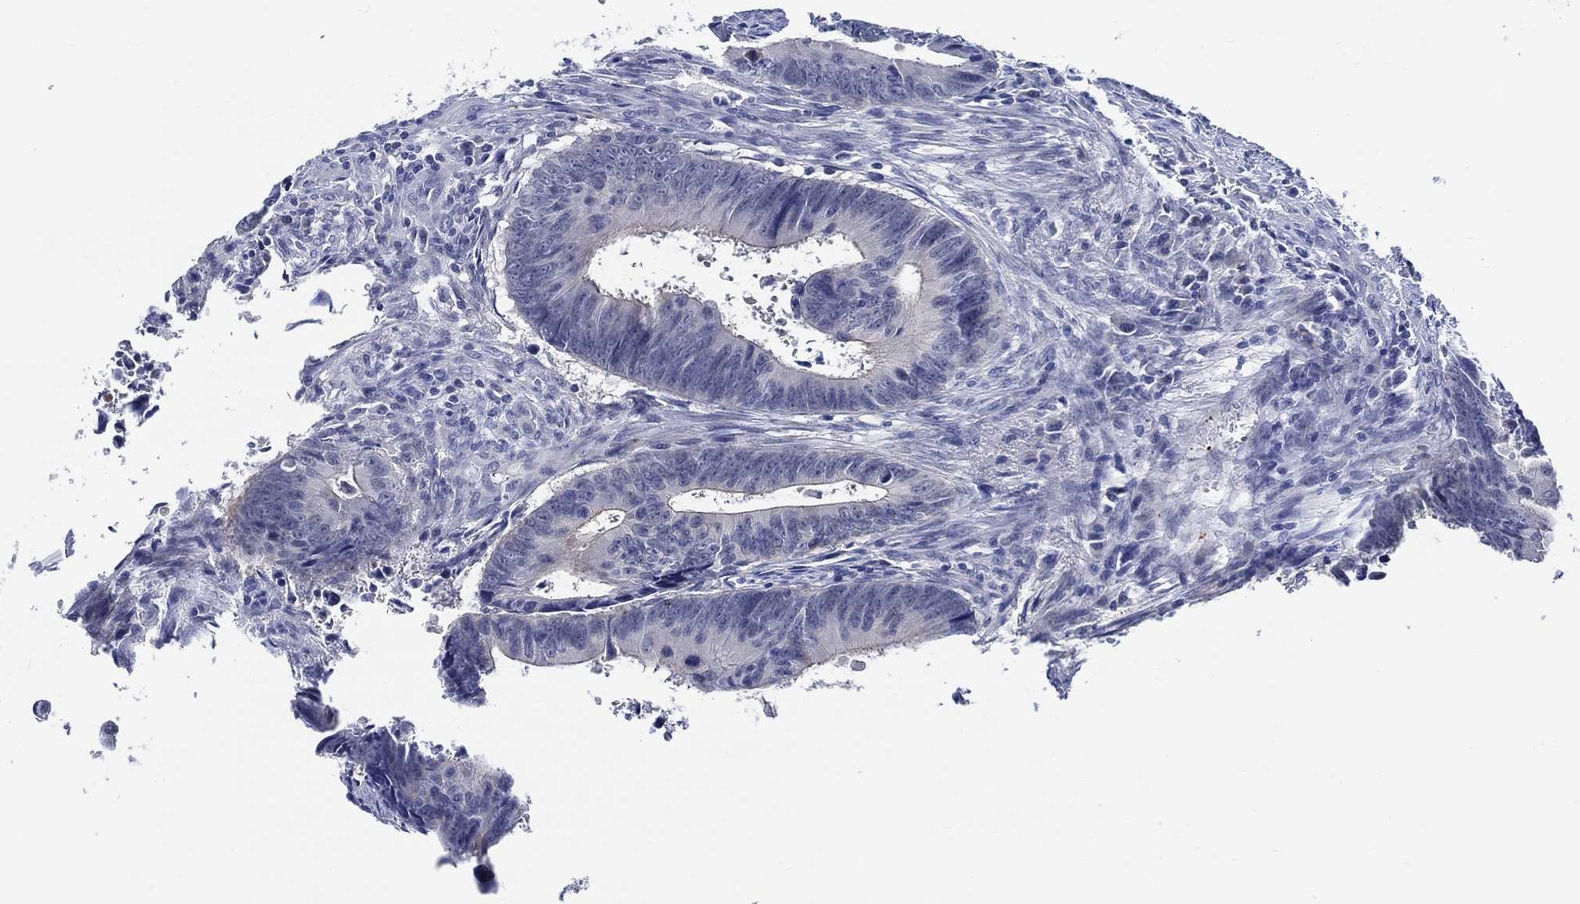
{"staining": {"intensity": "negative", "quantity": "none", "location": "none"}, "tissue": "colorectal cancer", "cell_type": "Tumor cells", "image_type": "cancer", "snomed": [{"axis": "morphology", "description": "Adenocarcinoma, NOS"}, {"axis": "topography", "description": "Colon"}], "caption": "Immunohistochemical staining of colorectal cancer (adenocarcinoma) shows no significant staining in tumor cells.", "gene": "ALOX12", "patient": {"sex": "female", "age": 87}}